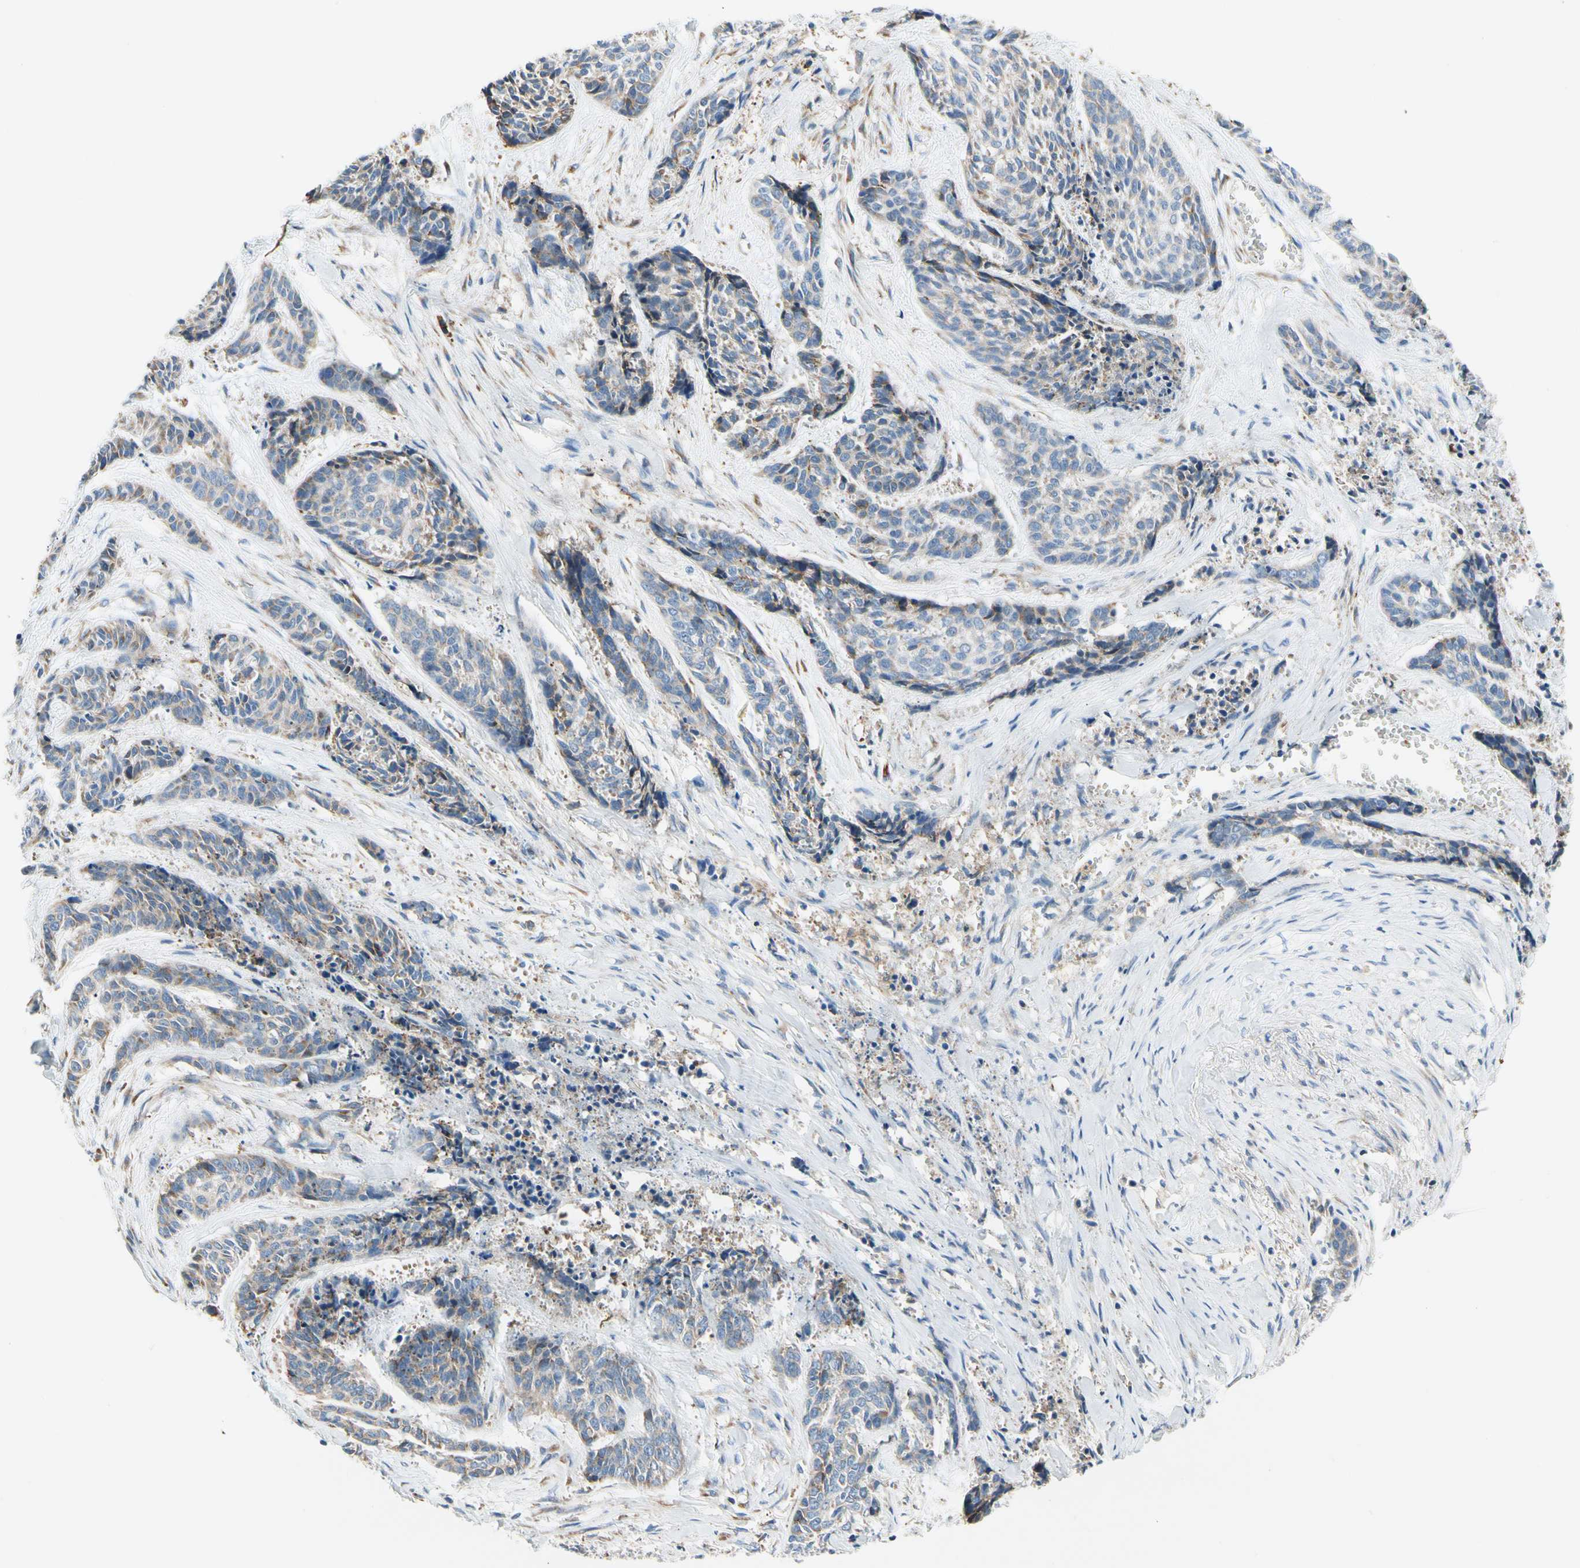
{"staining": {"intensity": "negative", "quantity": "none", "location": "none"}, "tissue": "skin cancer", "cell_type": "Tumor cells", "image_type": "cancer", "snomed": [{"axis": "morphology", "description": "Basal cell carcinoma"}, {"axis": "topography", "description": "Skin"}], "caption": "The immunohistochemistry photomicrograph has no significant staining in tumor cells of skin cancer tissue.", "gene": "STXBP1", "patient": {"sex": "female", "age": 64}}